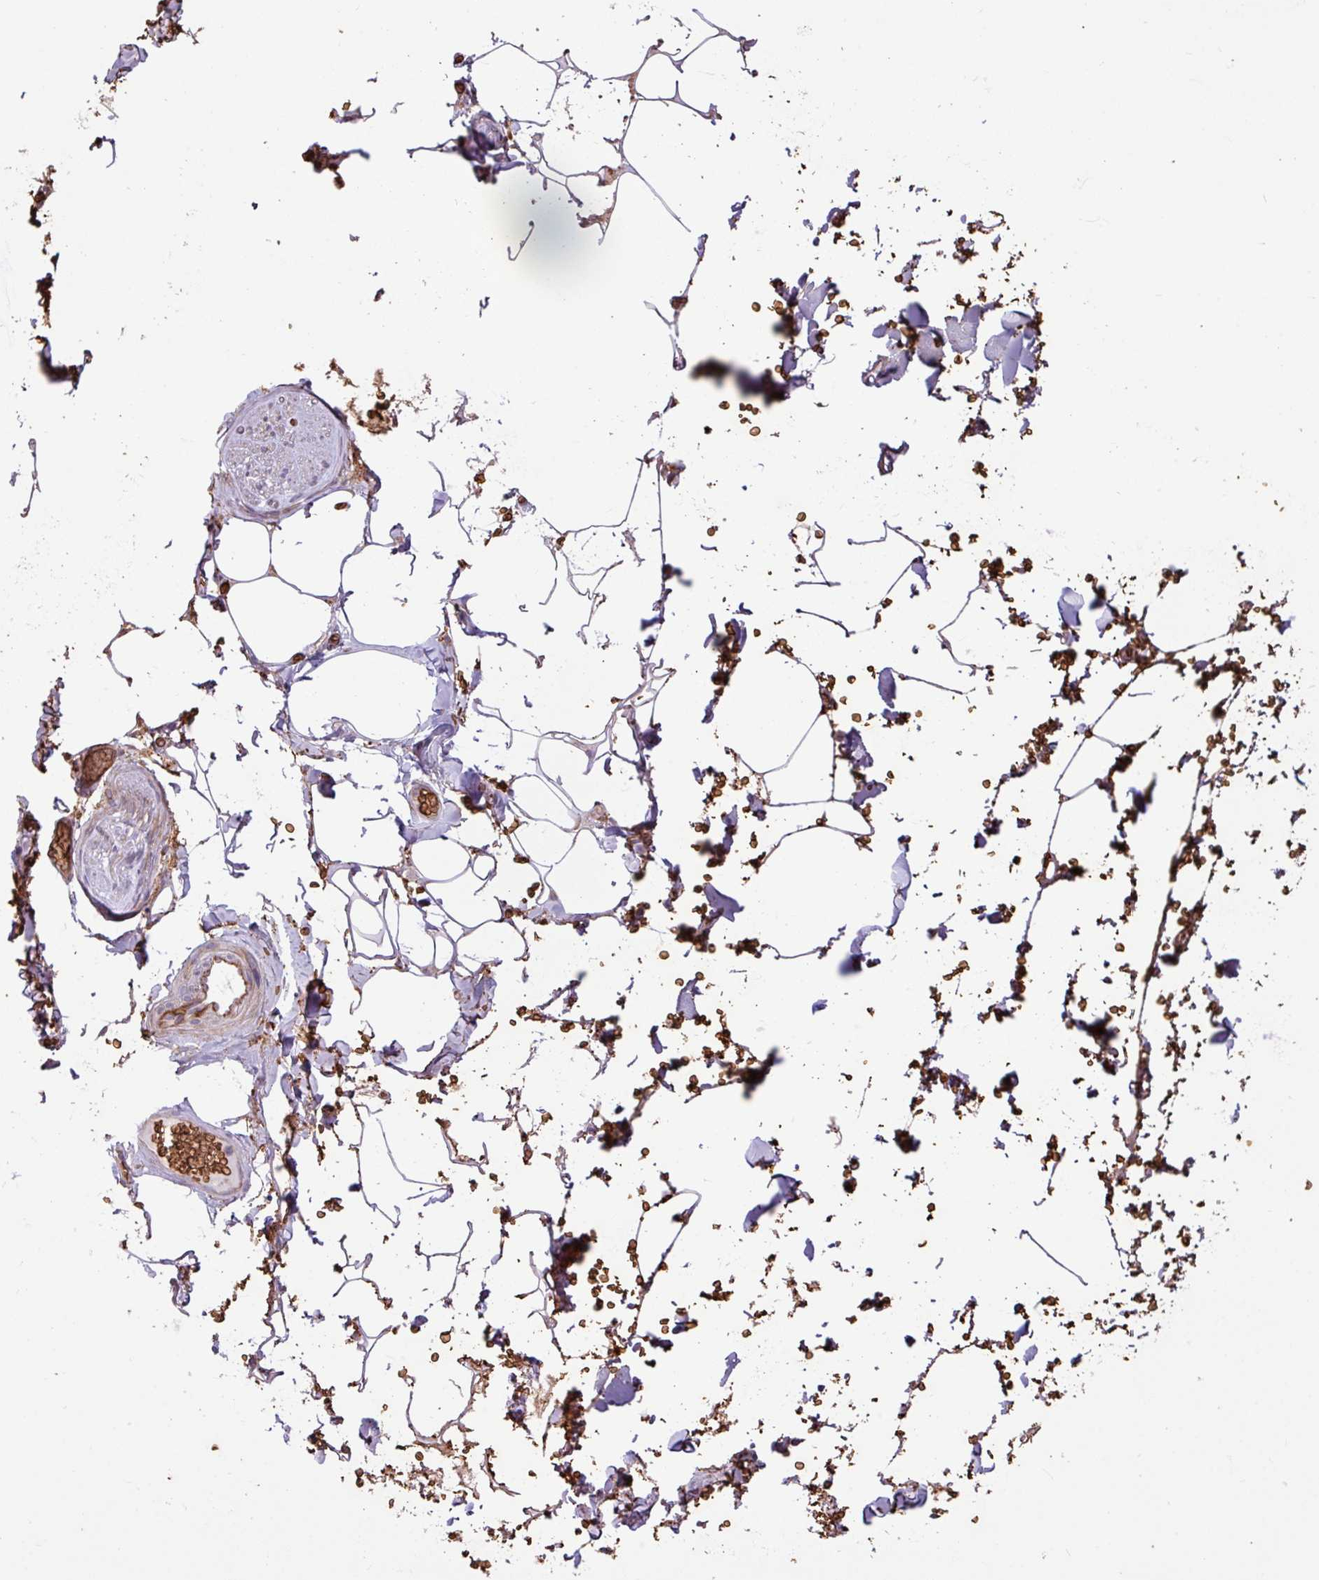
{"staining": {"intensity": "negative", "quantity": "none", "location": "none"}, "tissue": "adipose tissue", "cell_type": "Adipocytes", "image_type": "normal", "snomed": [{"axis": "morphology", "description": "Normal tissue, NOS"}, {"axis": "topography", "description": "Rectum"}, {"axis": "topography", "description": "Peripheral nerve tissue"}], "caption": "The immunohistochemistry (IHC) histopathology image has no significant positivity in adipocytes of adipose tissue. (DAB (3,3'-diaminobenzidine) IHC with hematoxylin counter stain).", "gene": "RAD21L1", "patient": {"sex": "female", "age": 69}}